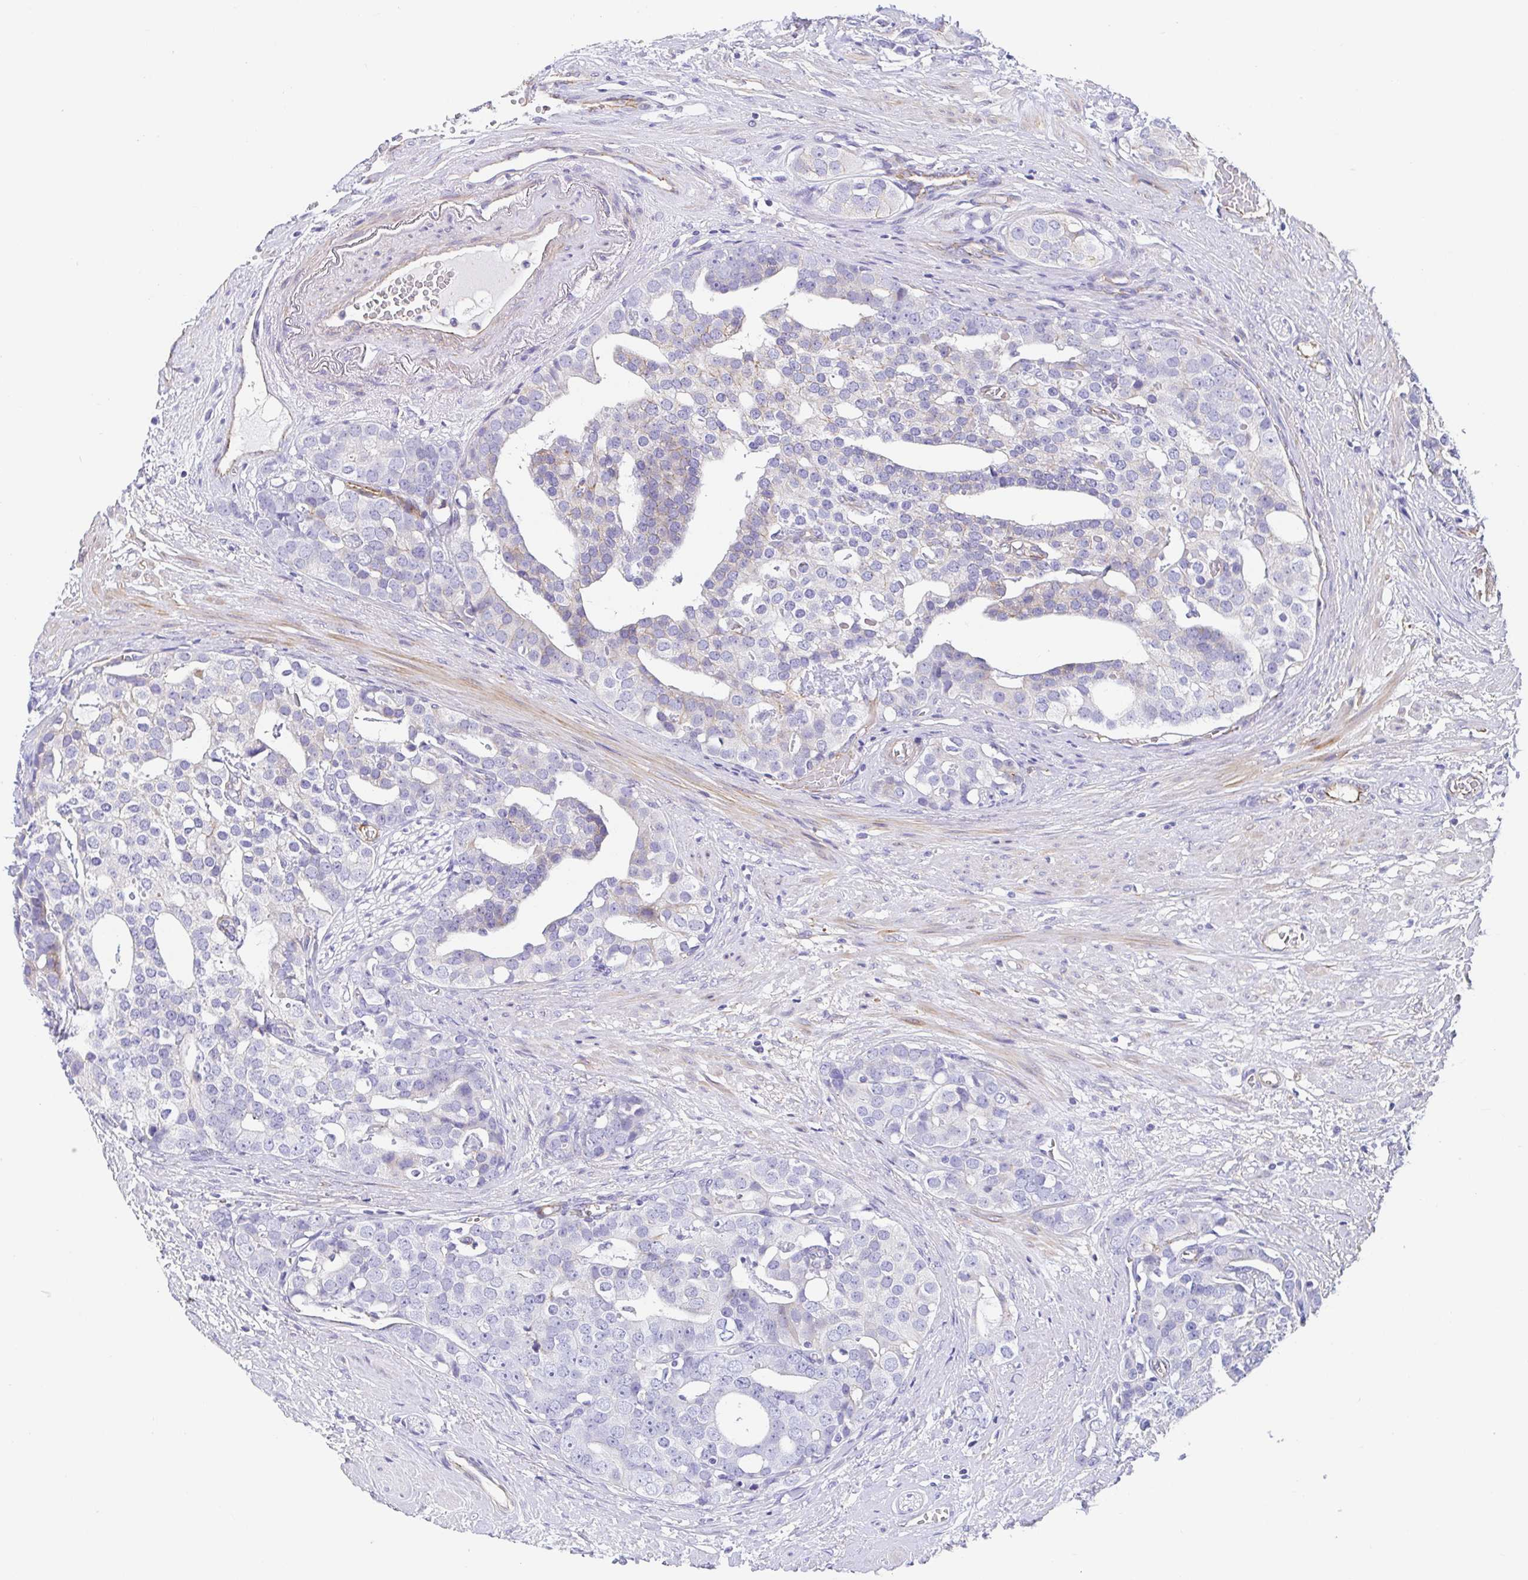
{"staining": {"intensity": "negative", "quantity": "none", "location": "none"}, "tissue": "prostate cancer", "cell_type": "Tumor cells", "image_type": "cancer", "snomed": [{"axis": "morphology", "description": "Adenocarcinoma, High grade"}, {"axis": "topography", "description": "Prostate"}], "caption": "An immunohistochemistry (IHC) photomicrograph of prostate cancer is shown. There is no staining in tumor cells of prostate cancer.", "gene": "TRAM2", "patient": {"sex": "male", "age": 71}}